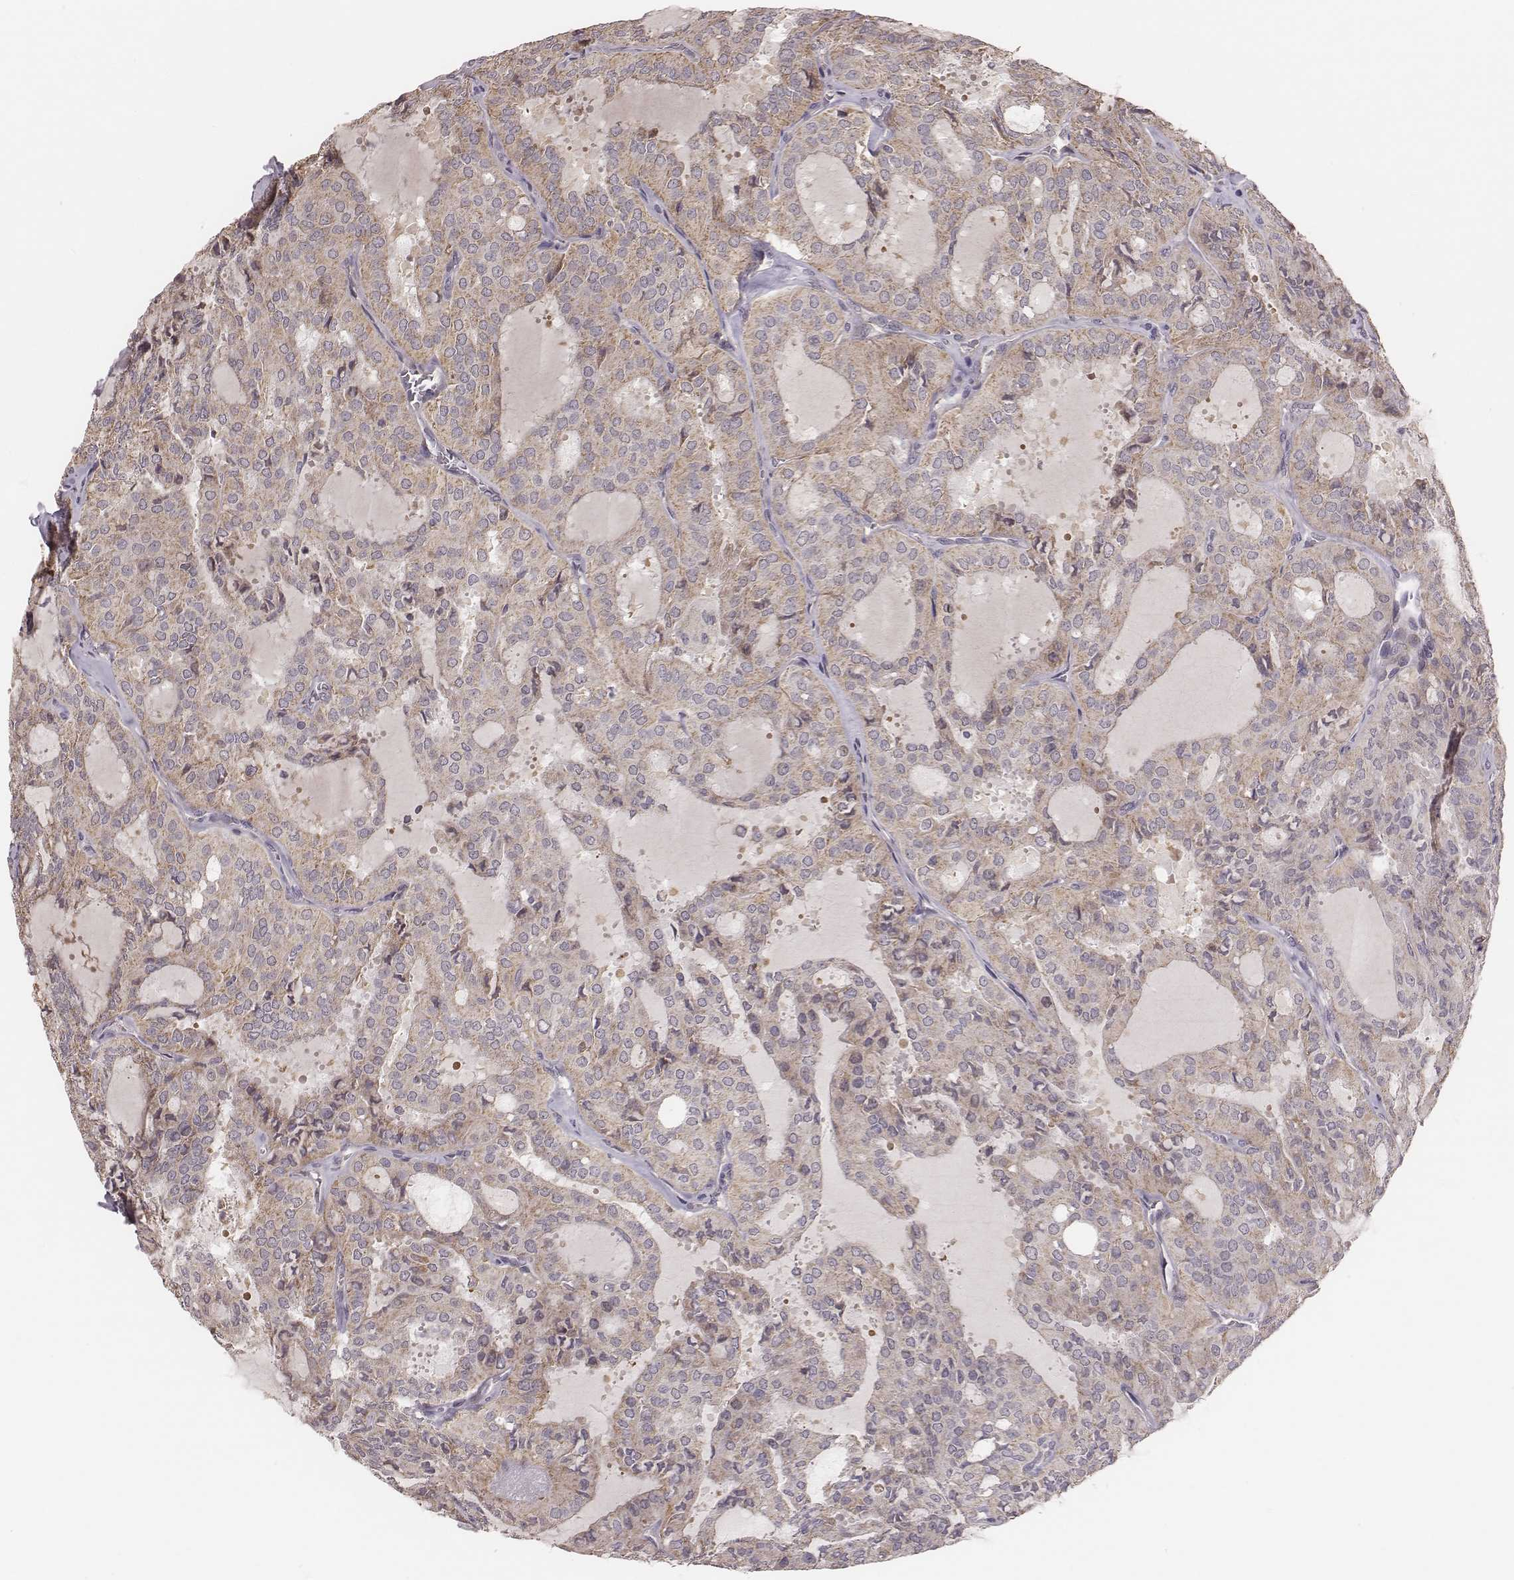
{"staining": {"intensity": "weak", "quantity": ">75%", "location": "cytoplasmic/membranous"}, "tissue": "thyroid cancer", "cell_type": "Tumor cells", "image_type": "cancer", "snomed": [{"axis": "morphology", "description": "Follicular adenoma carcinoma, NOS"}, {"axis": "topography", "description": "Thyroid gland"}], "caption": "Thyroid cancer (follicular adenoma carcinoma) stained with a protein marker demonstrates weak staining in tumor cells.", "gene": "HAVCR1", "patient": {"sex": "male", "age": 75}}